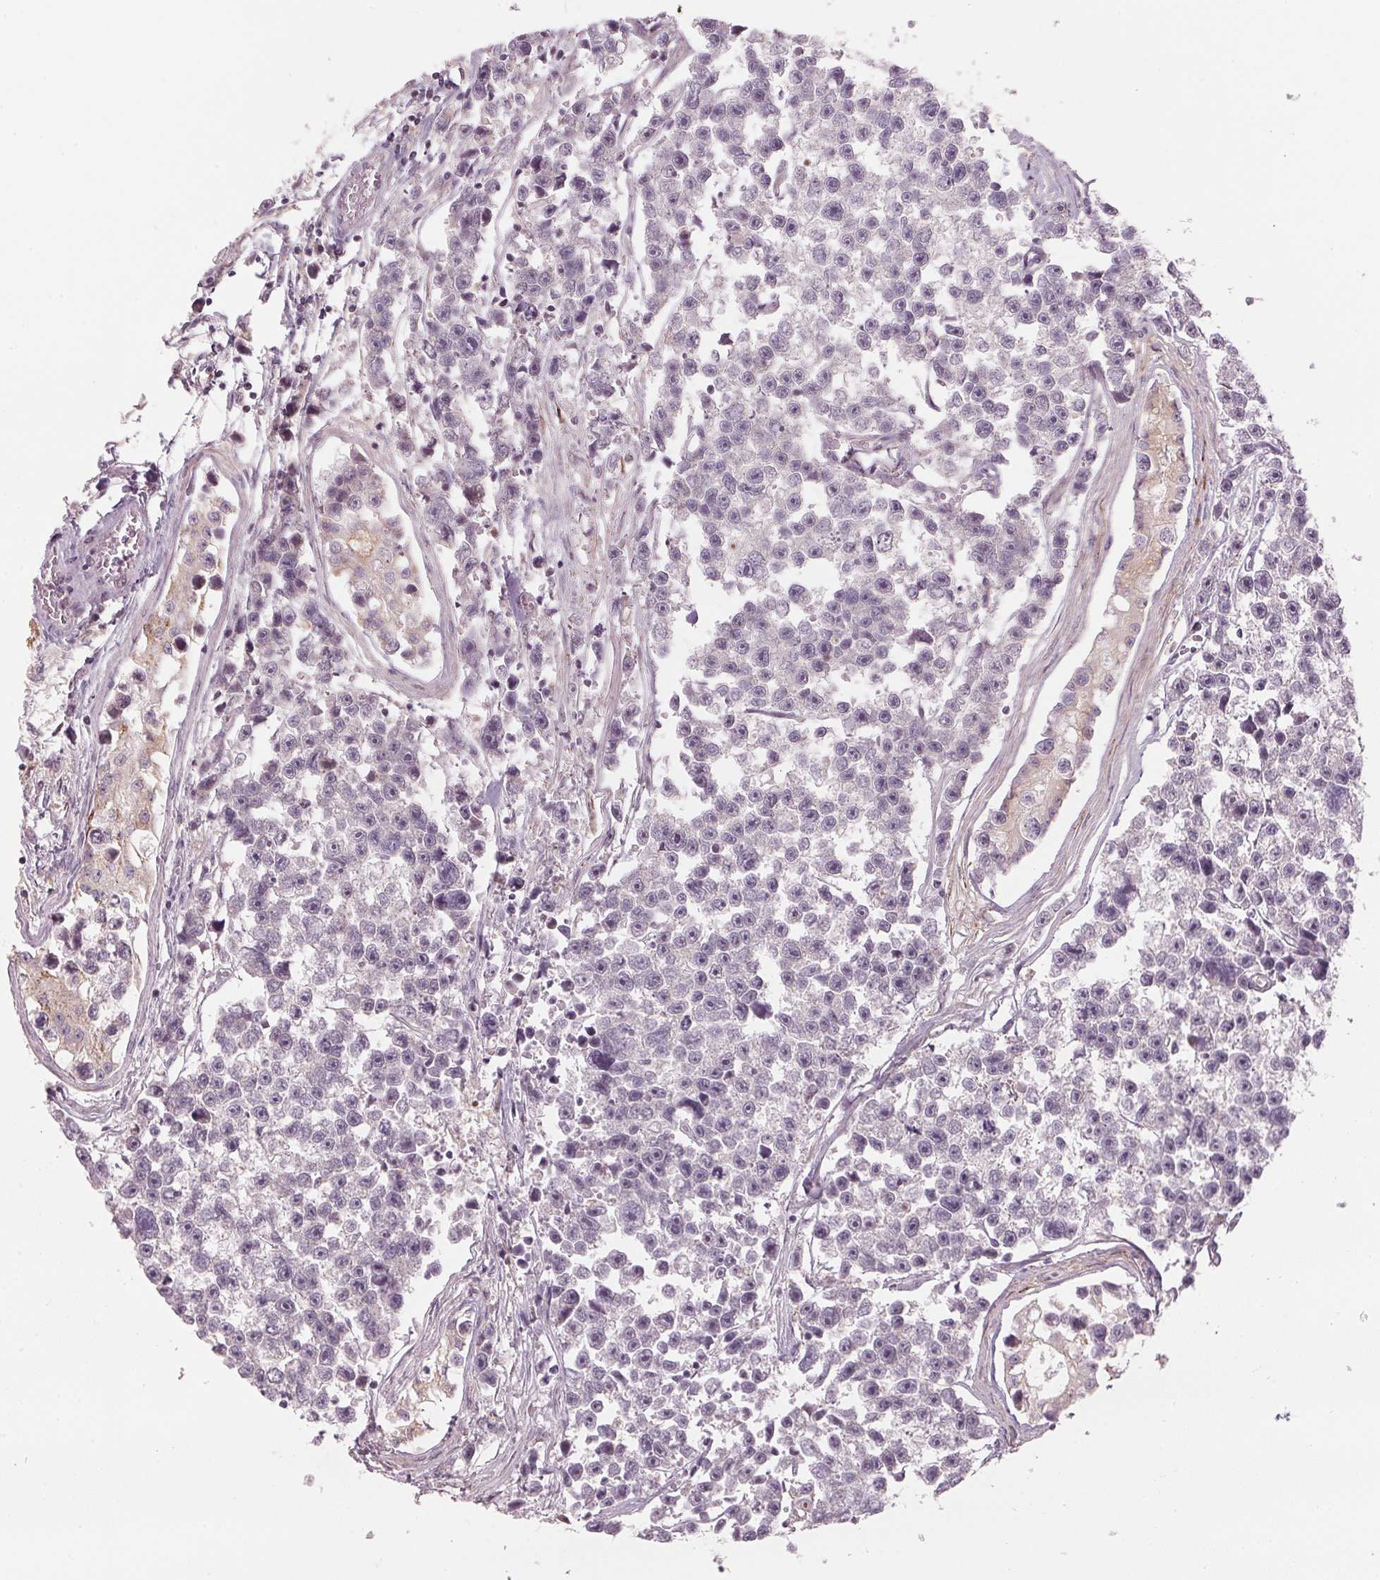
{"staining": {"intensity": "negative", "quantity": "none", "location": "none"}, "tissue": "testis cancer", "cell_type": "Tumor cells", "image_type": "cancer", "snomed": [{"axis": "morphology", "description": "Seminoma, NOS"}, {"axis": "topography", "description": "Testis"}], "caption": "IHC of seminoma (testis) displays no staining in tumor cells. The staining was performed using DAB to visualize the protein expression in brown, while the nuclei were stained in blue with hematoxylin (Magnification: 20x).", "gene": "TMED6", "patient": {"sex": "male", "age": 26}}